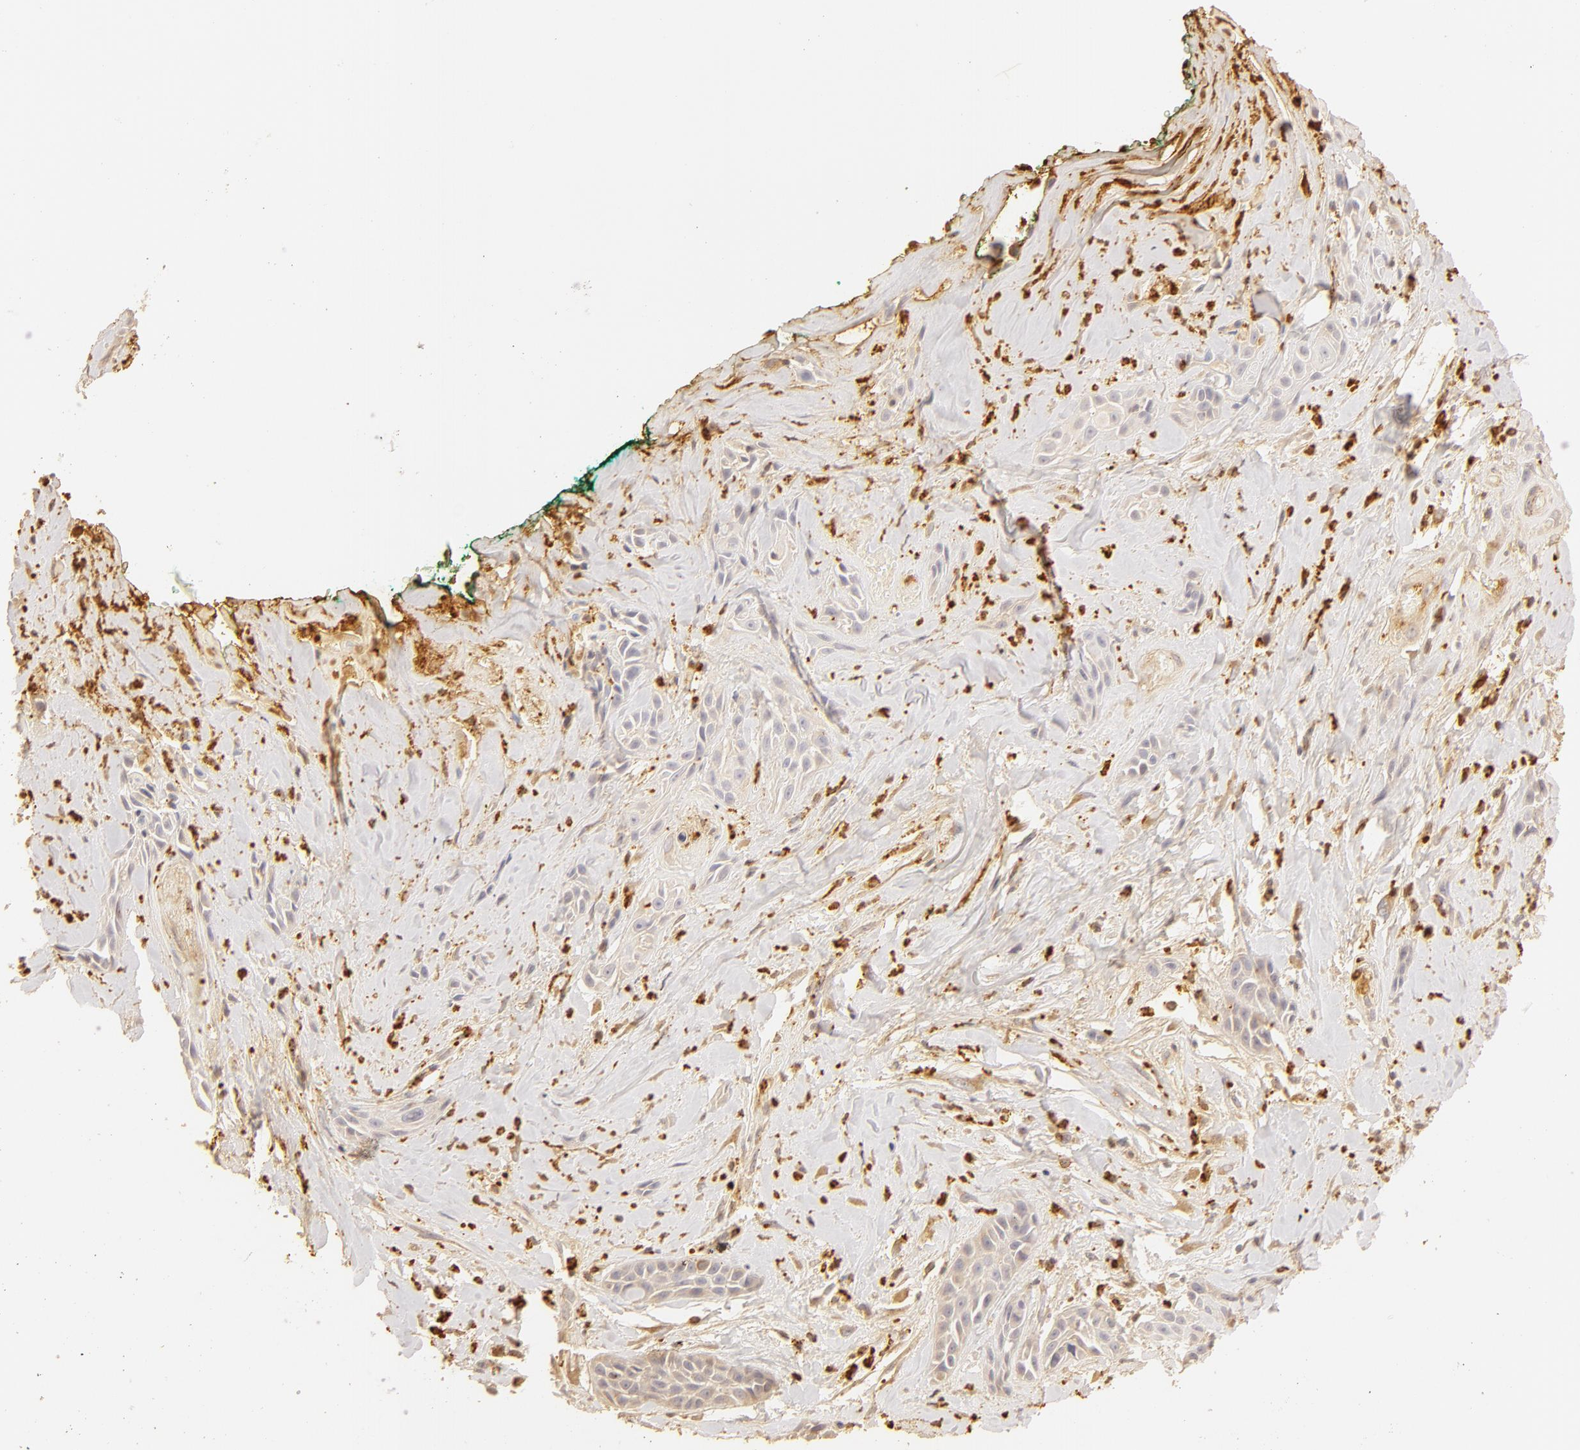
{"staining": {"intensity": "negative", "quantity": "none", "location": "none"}, "tissue": "skin cancer", "cell_type": "Tumor cells", "image_type": "cancer", "snomed": [{"axis": "morphology", "description": "Squamous cell carcinoma, NOS"}, {"axis": "topography", "description": "Skin"}, {"axis": "topography", "description": "Anal"}], "caption": "Skin cancer (squamous cell carcinoma) stained for a protein using IHC shows no expression tumor cells.", "gene": "C1R", "patient": {"sex": "male", "age": 64}}